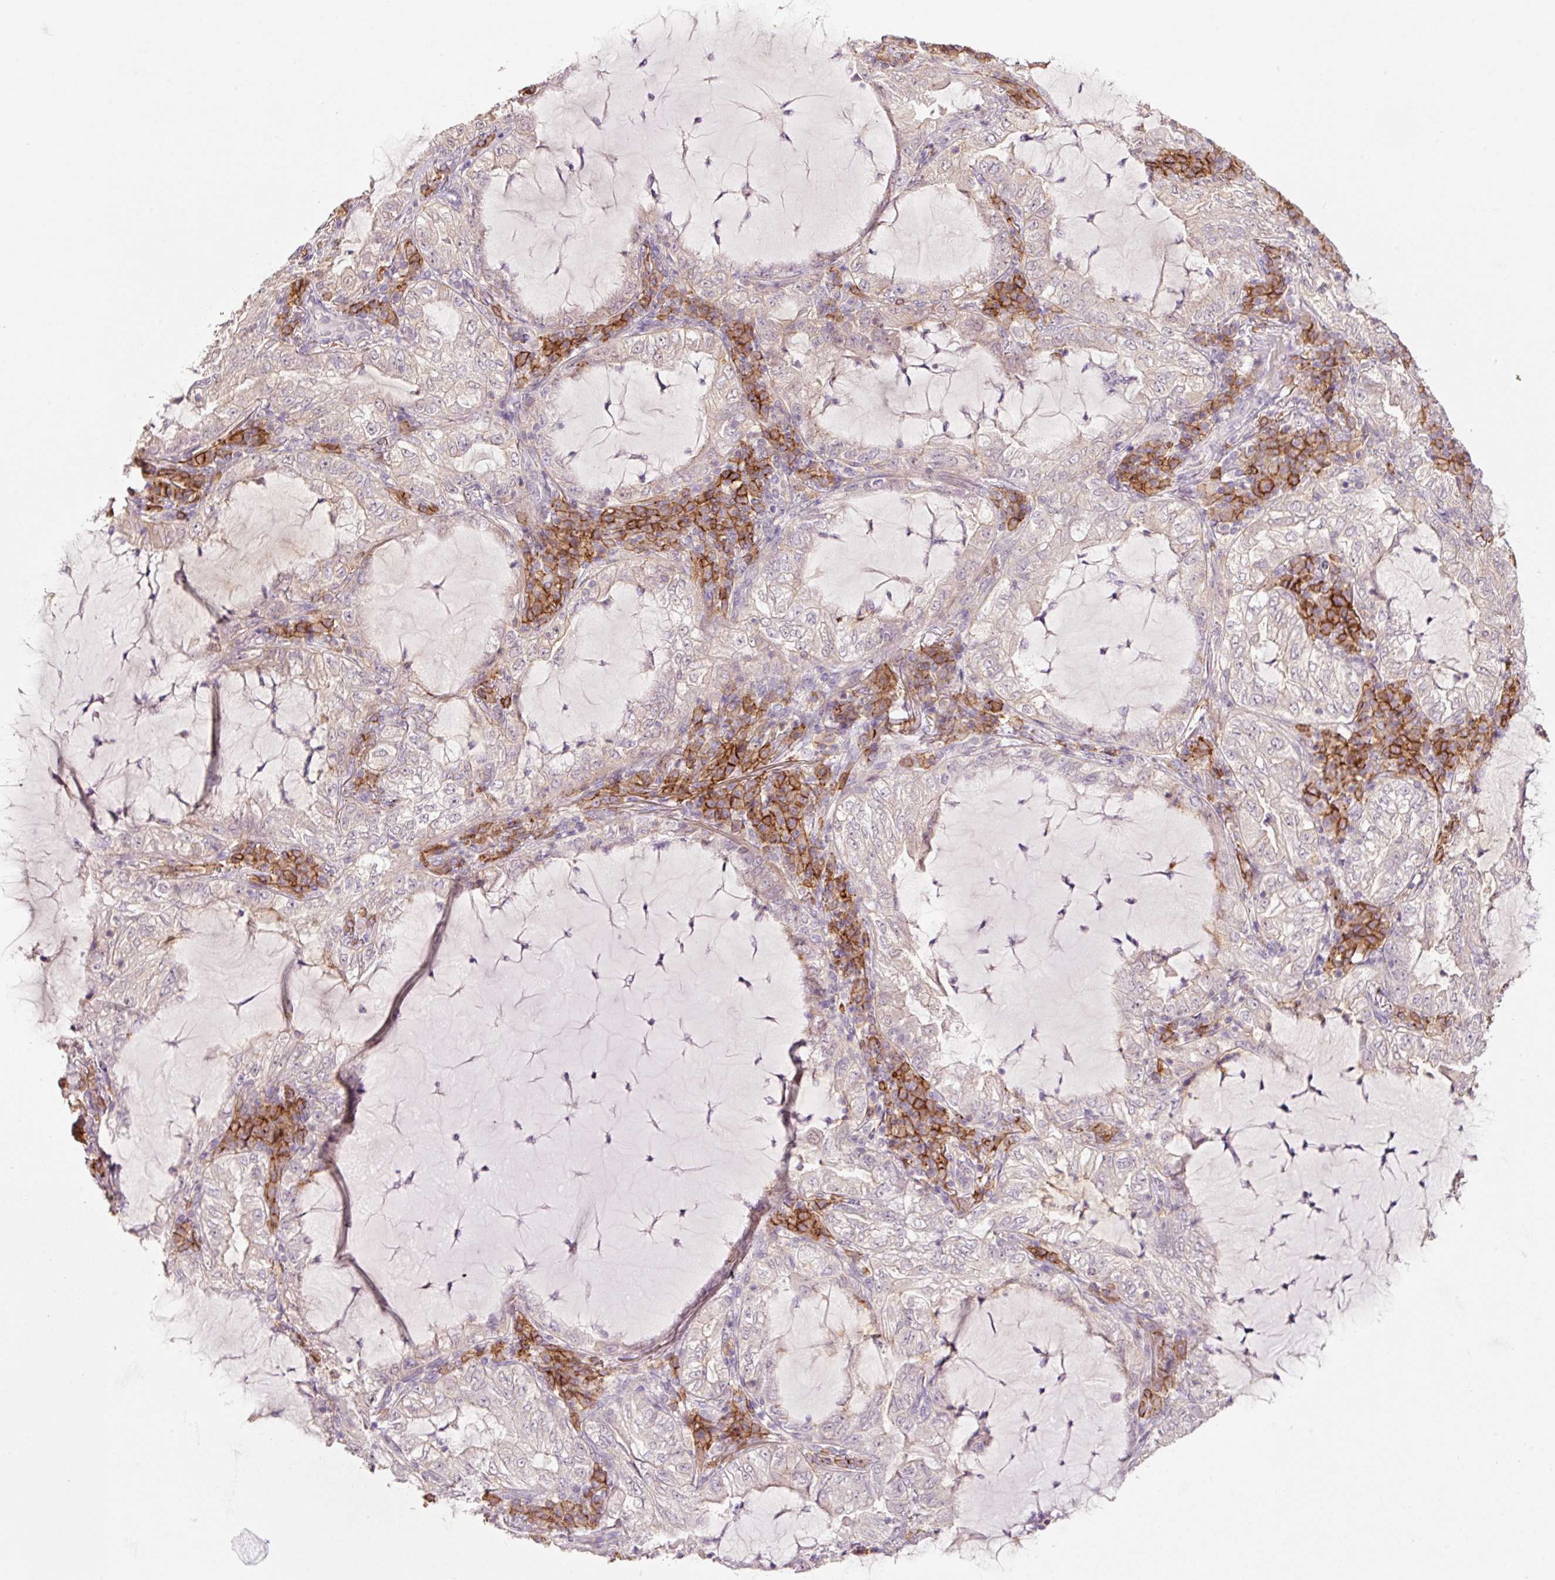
{"staining": {"intensity": "weak", "quantity": "<25%", "location": "cytoplasmic/membranous"}, "tissue": "lung cancer", "cell_type": "Tumor cells", "image_type": "cancer", "snomed": [{"axis": "morphology", "description": "Adenocarcinoma, NOS"}, {"axis": "topography", "description": "Lung"}], "caption": "IHC of lung cancer (adenocarcinoma) demonstrates no expression in tumor cells.", "gene": "SLC1A4", "patient": {"sex": "female", "age": 73}}